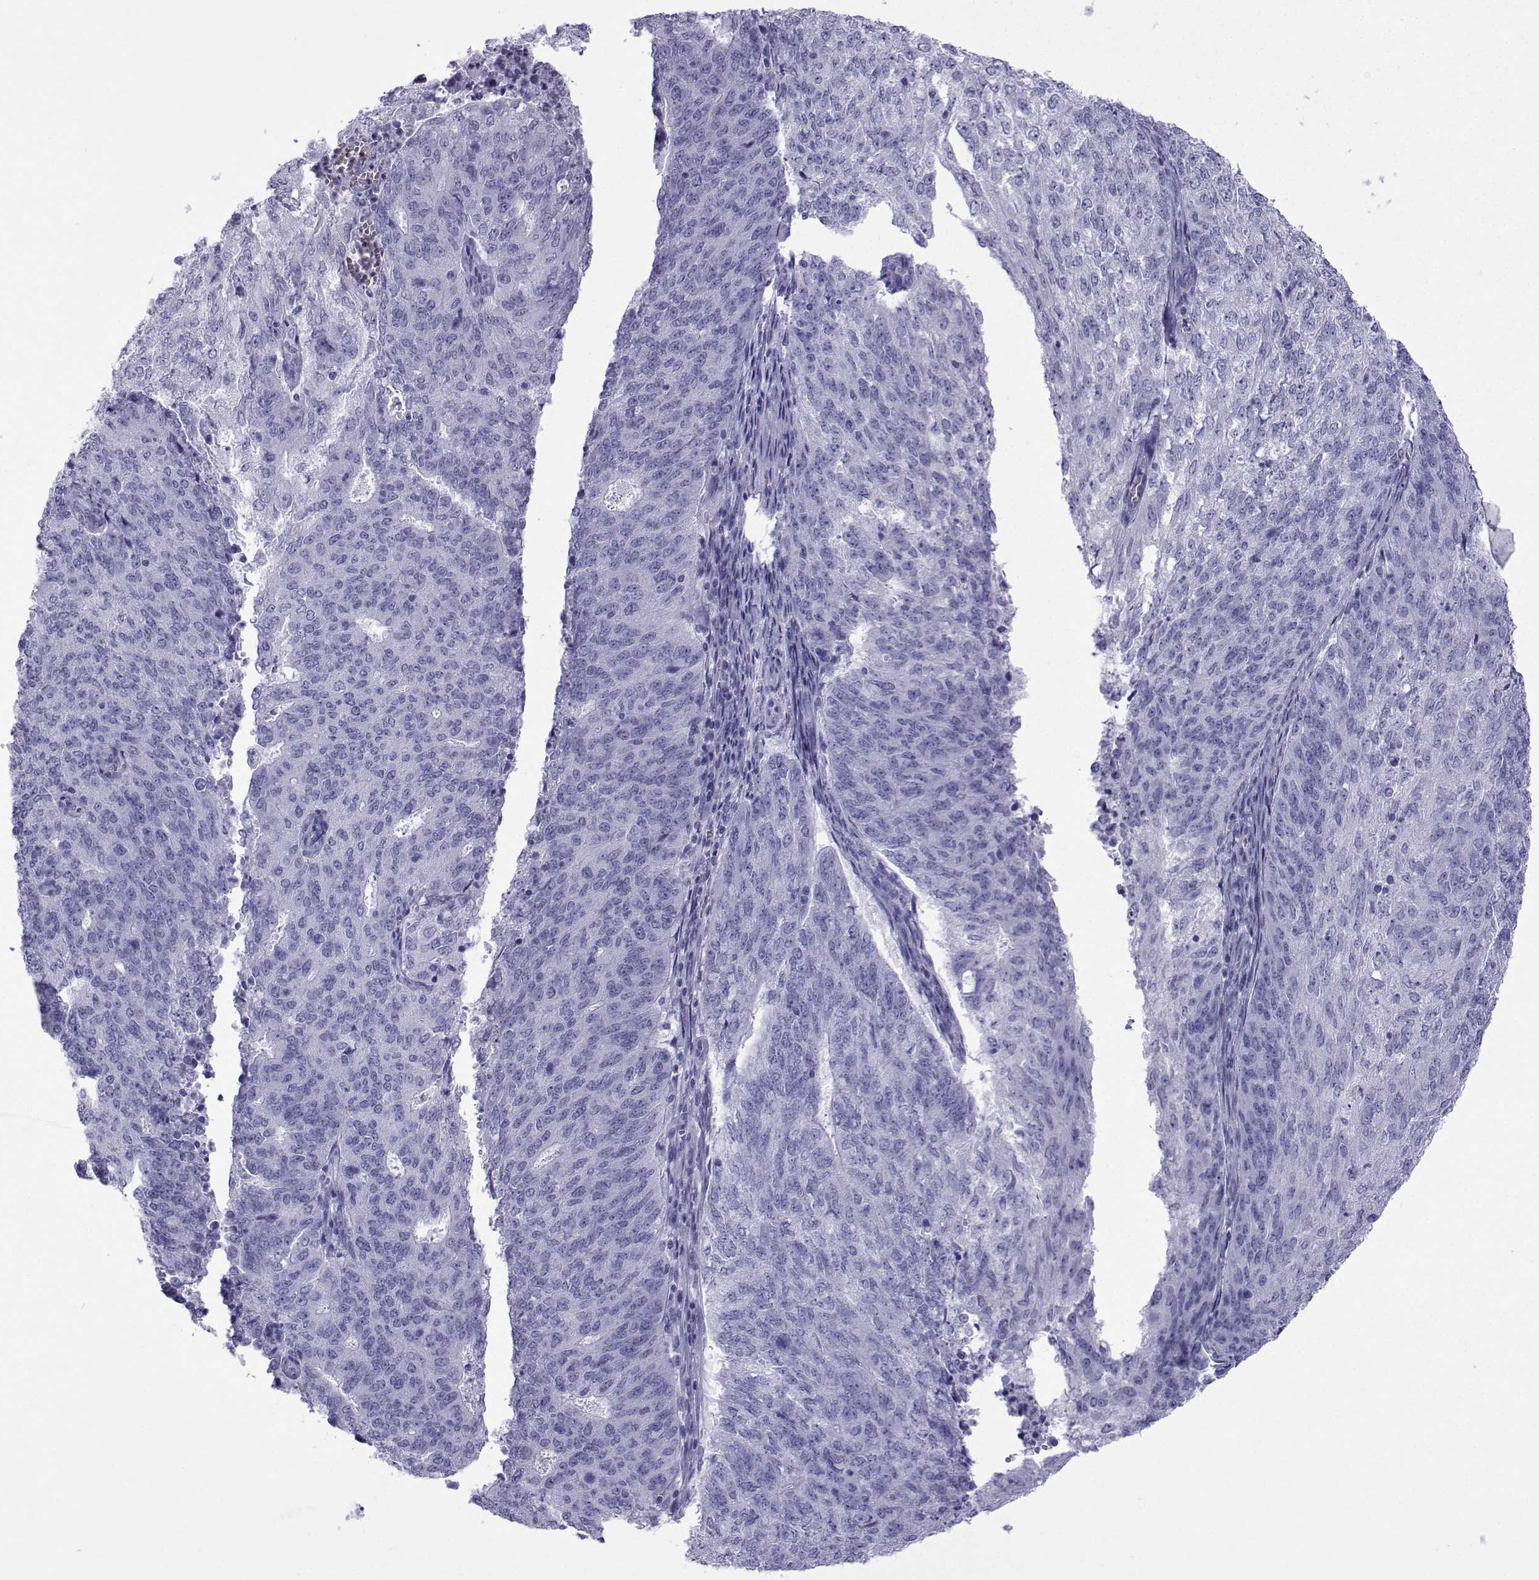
{"staining": {"intensity": "negative", "quantity": "none", "location": "none"}, "tissue": "endometrial cancer", "cell_type": "Tumor cells", "image_type": "cancer", "snomed": [{"axis": "morphology", "description": "Adenocarcinoma, NOS"}, {"axis": "topography", "description": "Endometrium"}], "caption": "A photomicrograph of adenocarcinoma (endometrial) stained for a protein displays no brown staining in tumor cells.", "gene": "TRIM46", "patient": {"sex": "female", "age": 82}}